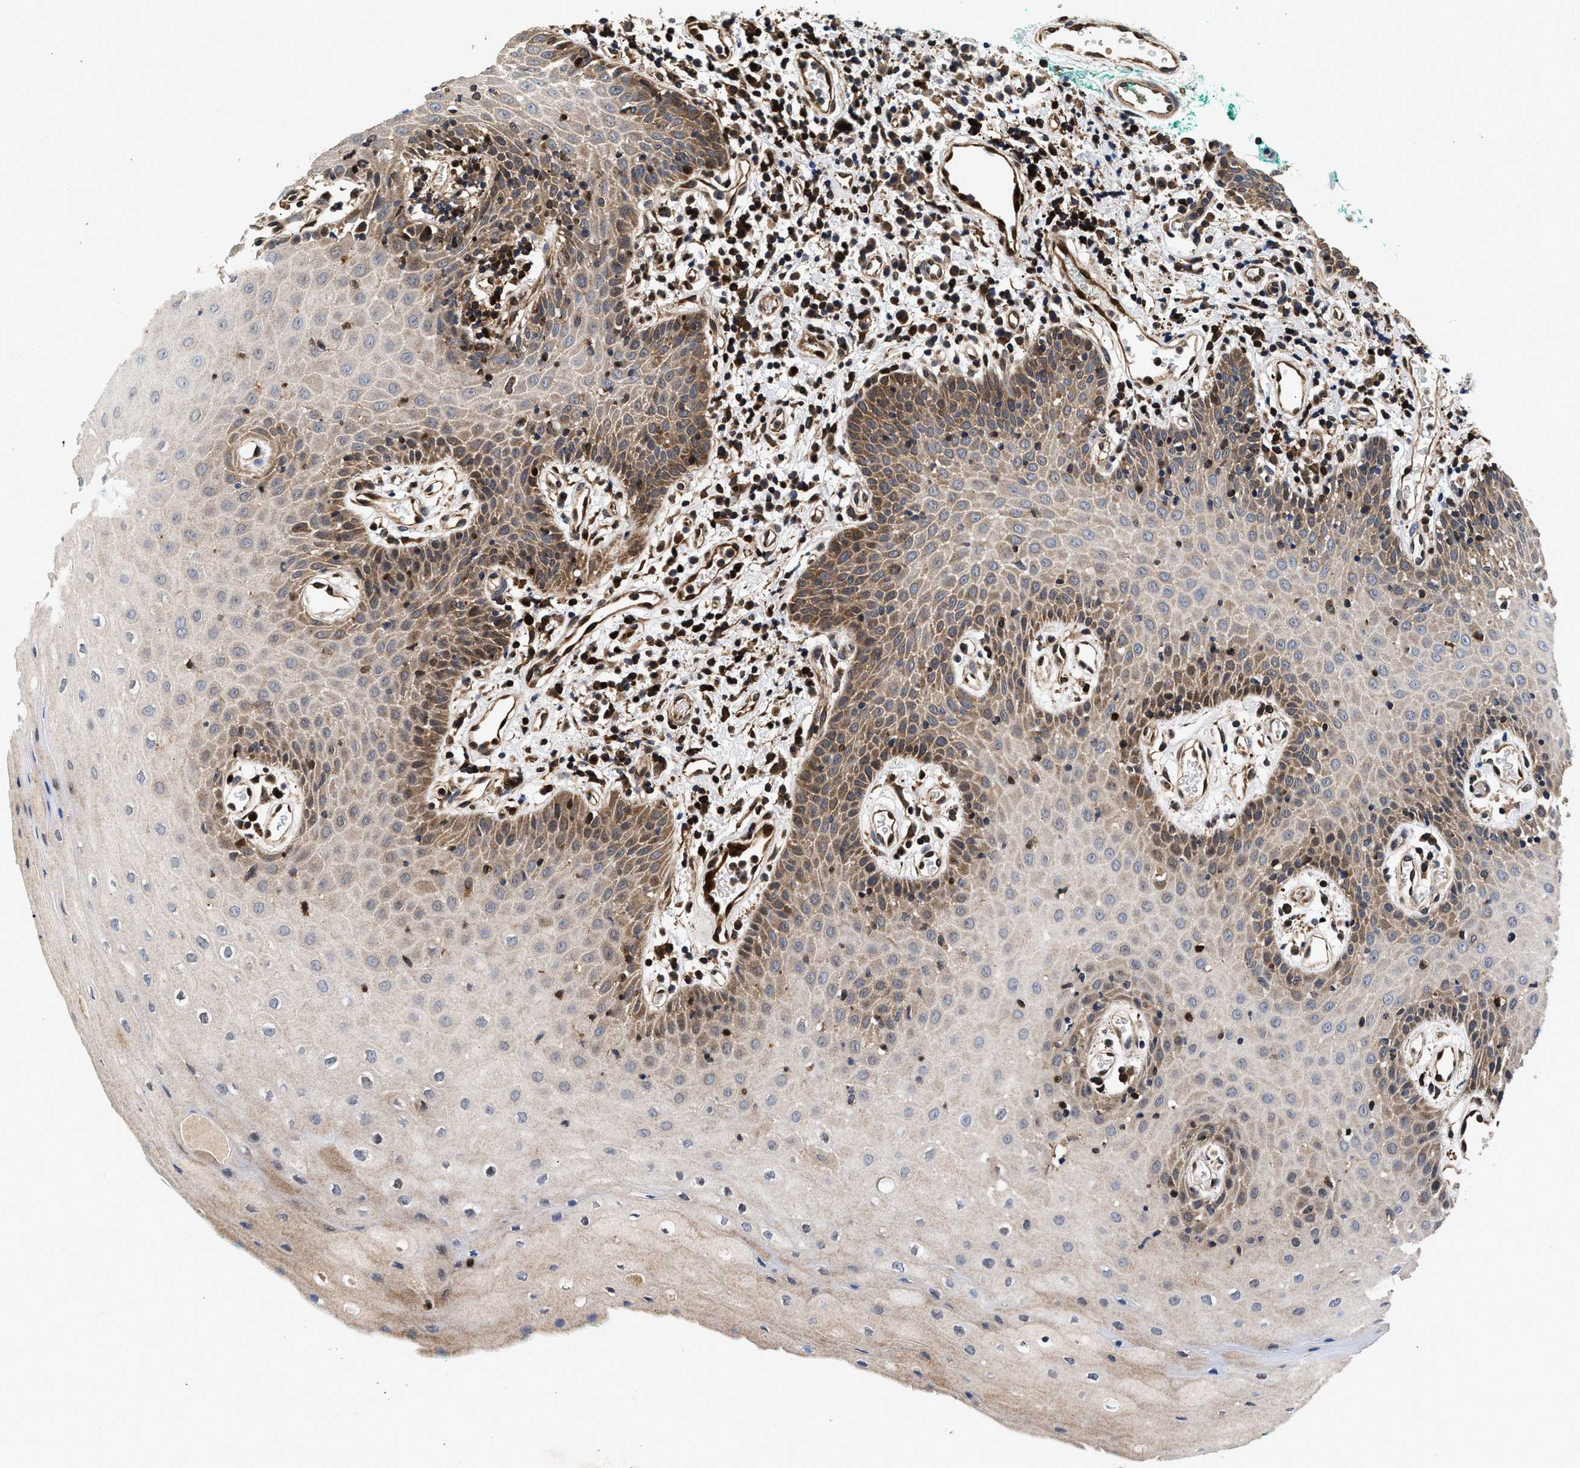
{"staining": {"intensity": "moderate", "quantity": "25%-75%", "location": "cytoplasmic/membranous"}, "tissue": "oral mucosa", "cell_type": "Squamous epithelial cells", "image_type": "normal", "snomed": [{"axis": "morphology", "description": "Normal tissue, NOS"}, {"axis": "morphology", "description": "Squamous cell carcinoma, NOS"}, {"axis": "topography", "description": "Oral tissue"}, {"axis": "topography", "description": "Salivary gland"}, {"axis": "topography", "description": "Head-Neck"}], "caption": "An image showing moderate cytoplasmic/membranous staining in approximately 25%-75% of squamous epithelial cells in normal oral mucosa, as visualized by brown immunohistochemical staining.", "gene": "NFKB2", "patient": {"sex": "female", "age": 62}}